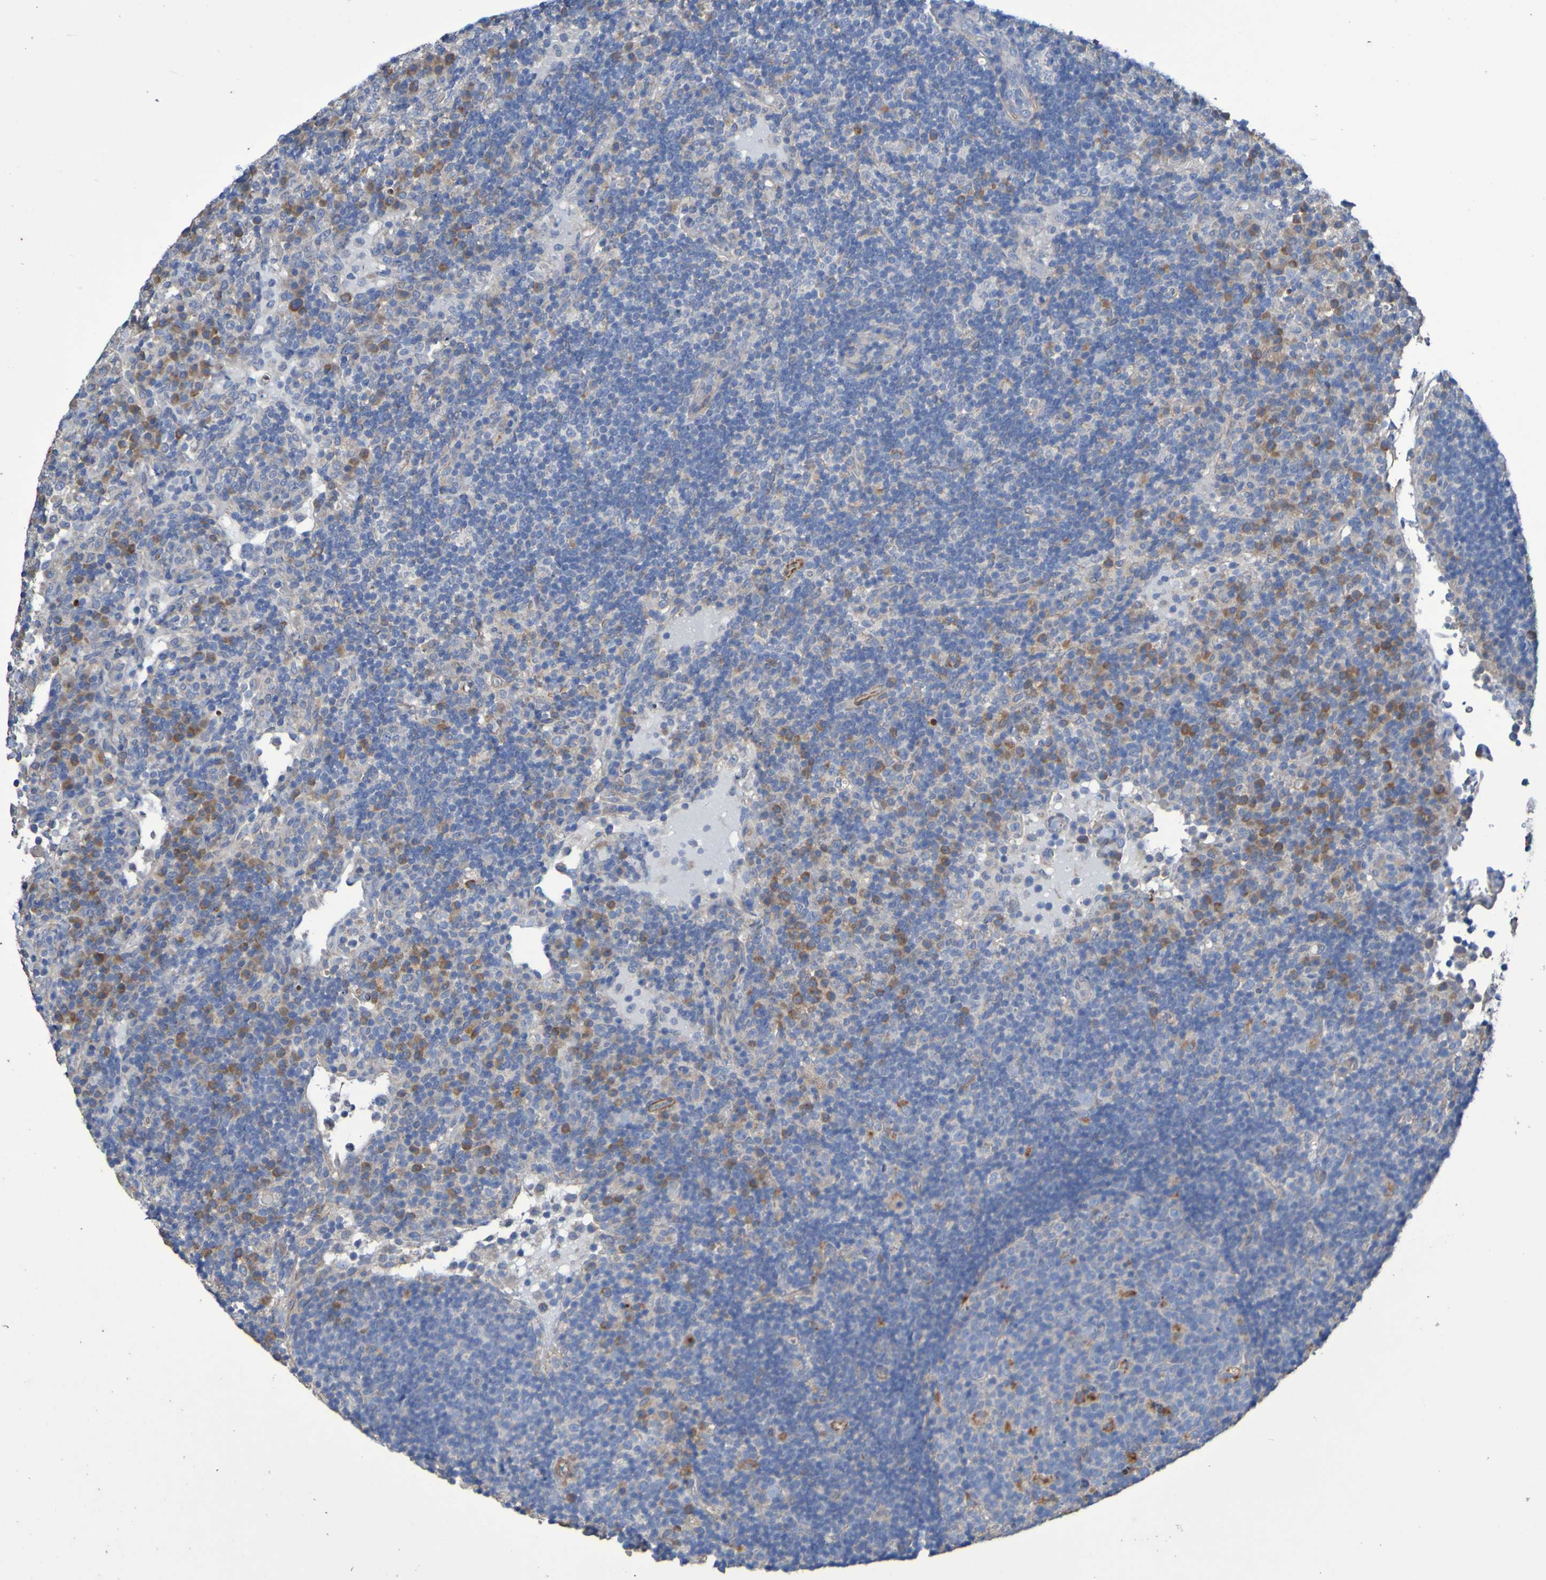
{"staining": {"intensity": "strong", "quantity": "<25%", "location": "cytoplasmic/membranous"}, "tissue": "lymph node", "cell_type": "Germinal center cells", "image_type": "normal", "snomed": [{"axis": "morphology", "description": "Normal tissue, NOS"}, {"axis": "topography", "description": "Lymph node"}], "caption": "Germinal center cells show medium levels of strong cytoplasmic/membranous positivity in about <25% of cells in benign lymph node. (DAB (3,3'-diaminobenzidine) IHC, brown staining for protein, blue staining for nuclei).", "gene": "SRPRB", "patient": {"sex": "female", "age": 53}}